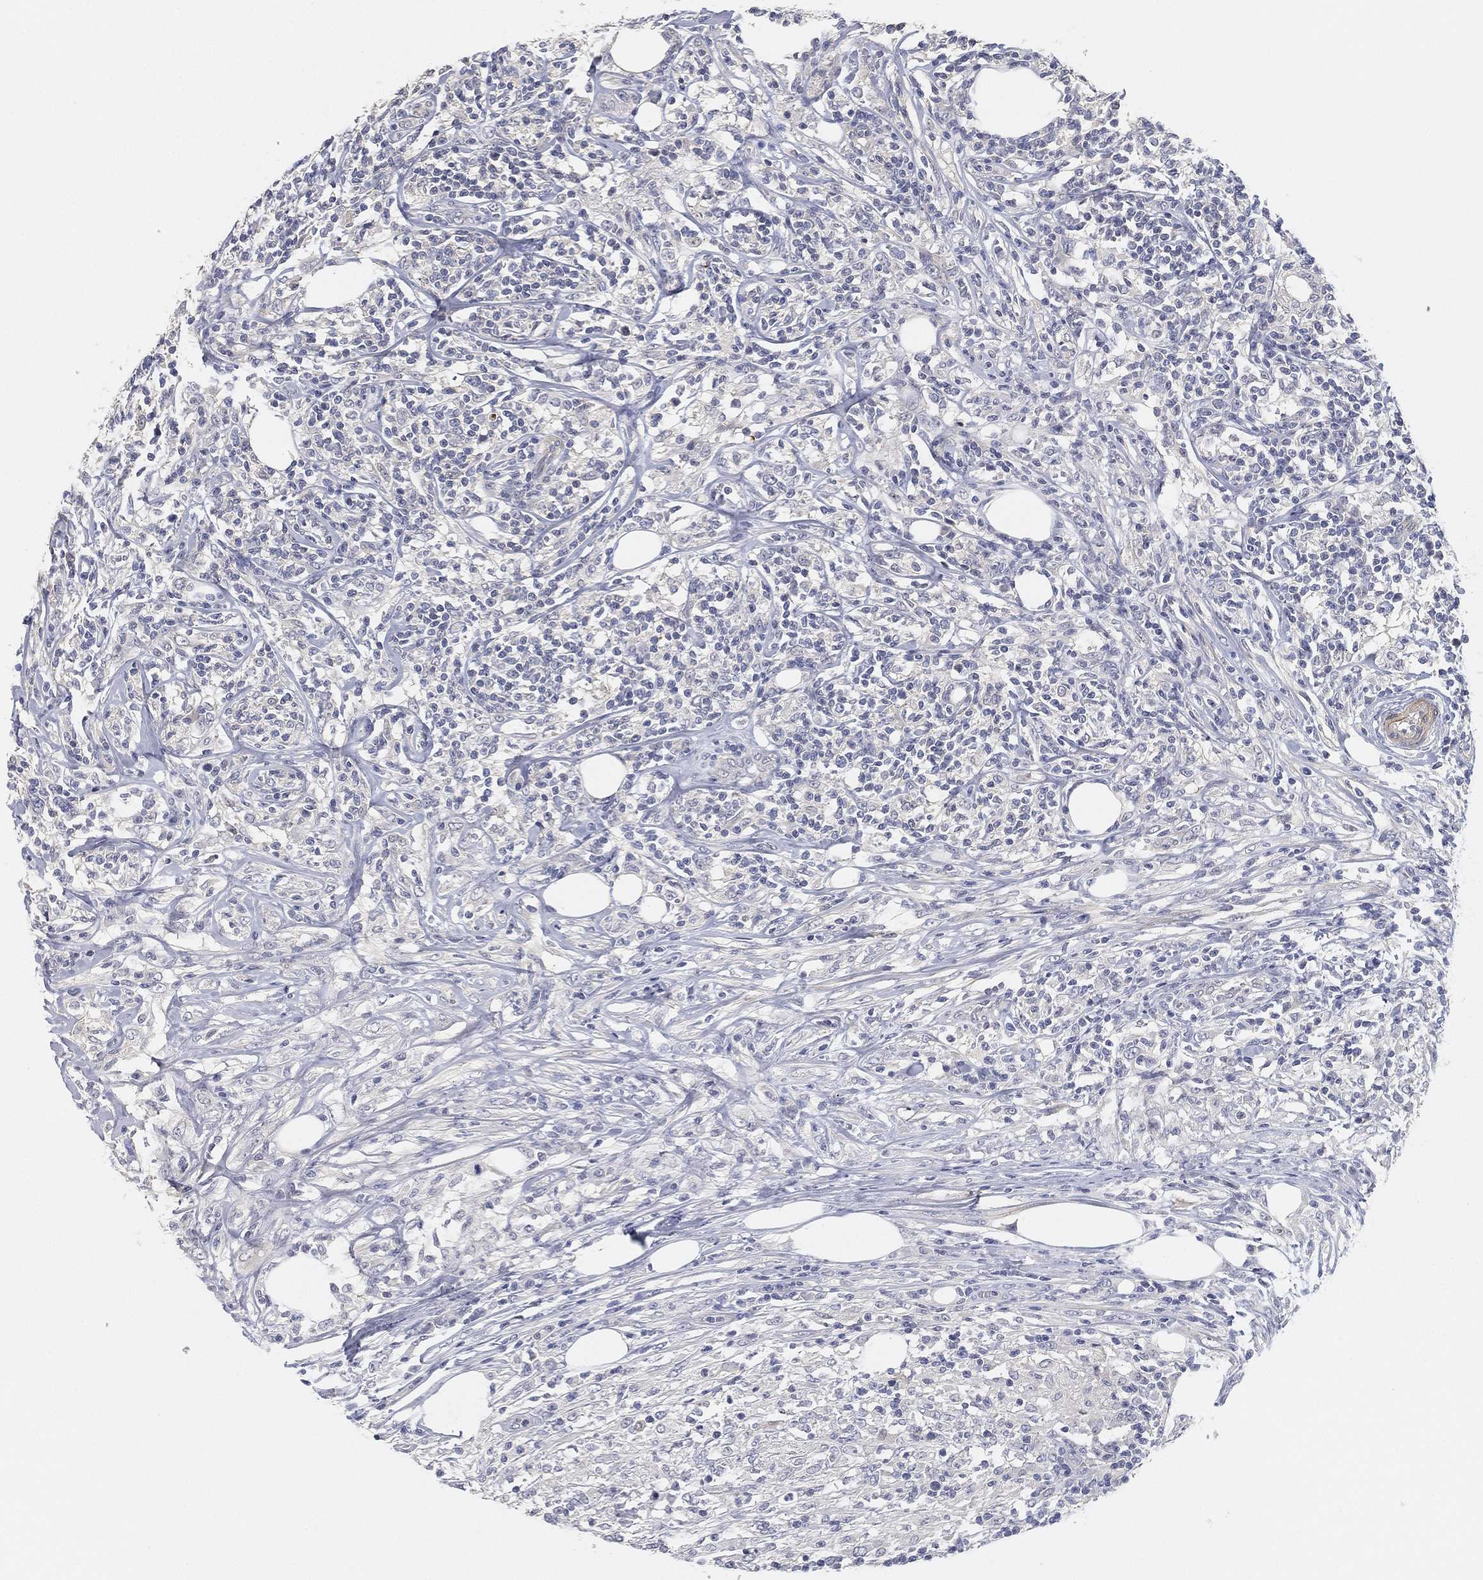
{"staining": {"intensity": "negative", "quantity": "none", "location": "none"}, "tissue": "lymphoma", "cell_type": "Tumor cells", "image_type": "cancer", "snomed": [{"axis": "morphology", "description": "Malignant lymphoma, non-Hodgkin's type, High grade"}, {"axis": "topography", "description": "Lymph node"}], "caption": "The IHC photomicrograph has no significant positivity in tumor cells of high-grade malignant lymphoma, non-Hodgkin's type tissue.", "gene": "GPR61", "patient": {"sex": "female", "age": 84}}